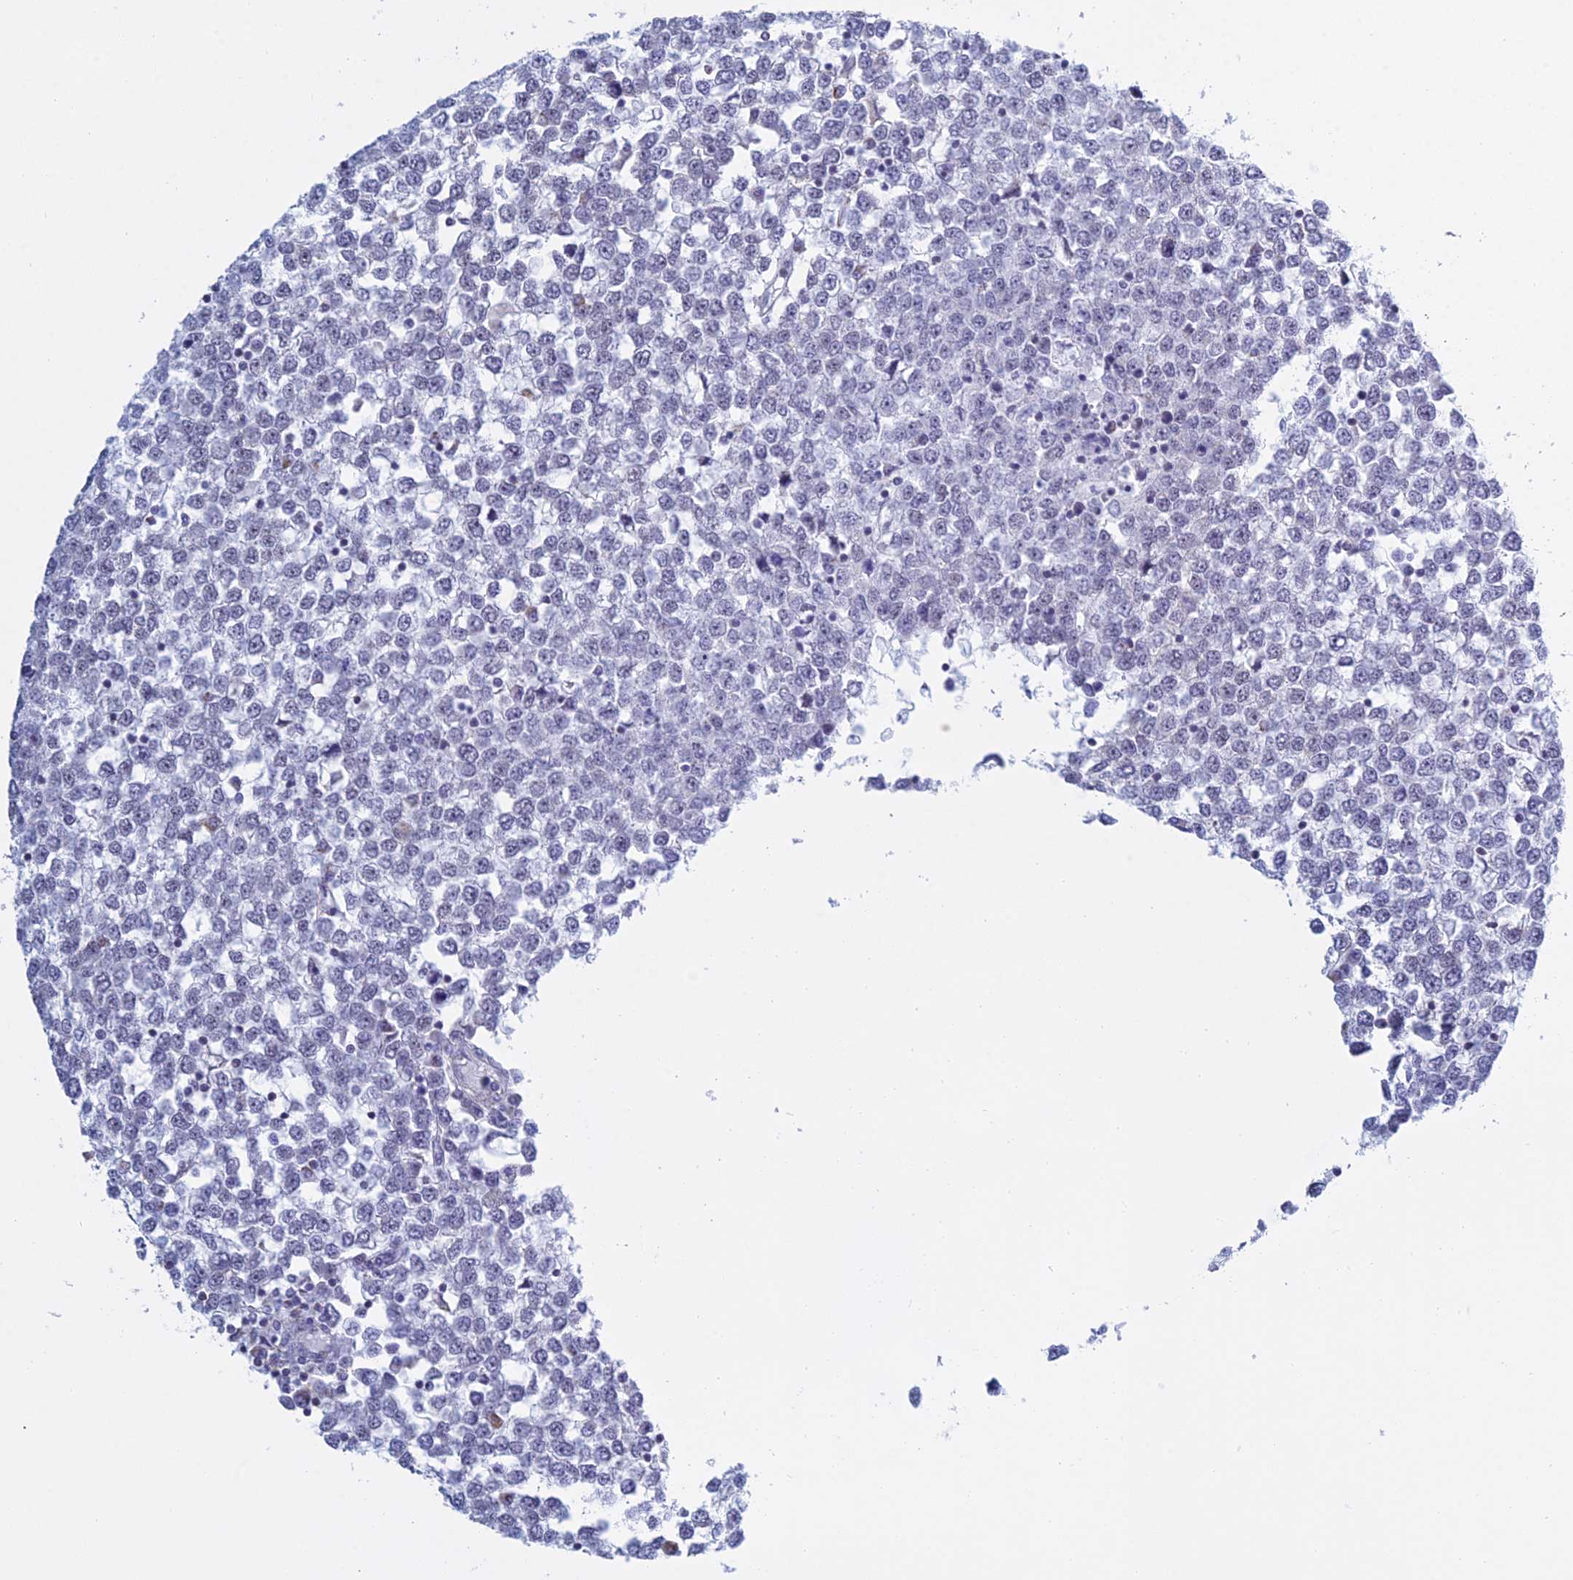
{"staining": {"intensity": "moderate", "quantity": "25%-75%", "location": "nuclear"}, "tissue": "testis cancer", "cell_type": "Tumor cells", "image_type": "cancer", "snomed": [{"axis": "morphology", "description": "Seminoma, NOS"}, {"axis": "topography", "description": "Testis"}], "caption": "Moderate nuclear protein expression is identified in about 25%-75% of tumor cells in testis cancer. The staining is performed using DAB brown chromogen to label protein expression. The nuclei are counter-stained blue using hematoxylin.", "gene": "KLF14", "patient": {"sex": "male", "age": 65}}